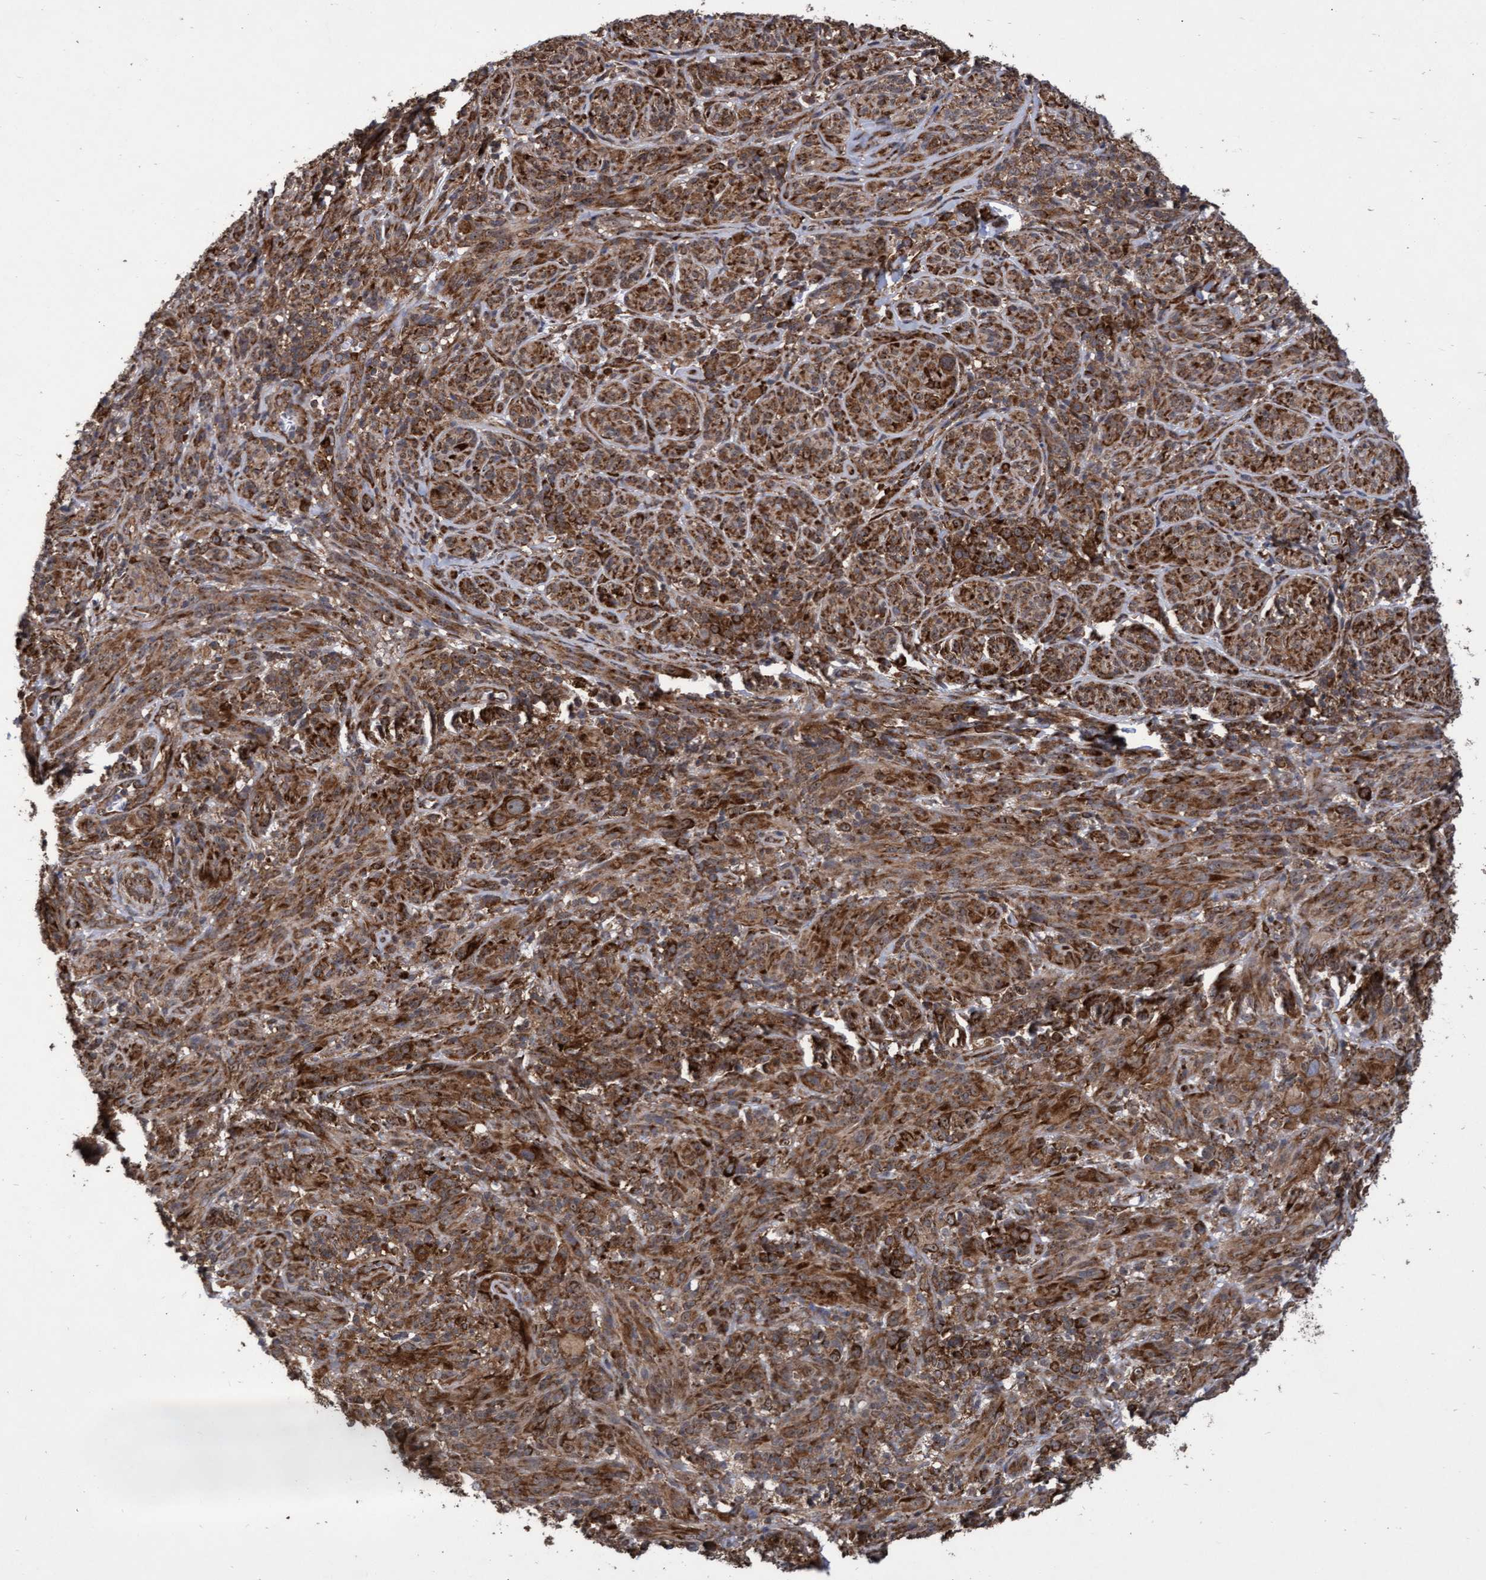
{"staining": {"intensity": "strong", "quantity": ">75%", "location": "cytoplasmic/membranous"}, "tissue": "melanoma", "cell_type": "Tumor cells", "image_type": "cancer", "snomed": [{"axis": "morphology", "description": "Malignant melanoma, NOS"}, {"axis": "topography", "description": "Skin of head"}], "caption": "Immunohistochemical staining of malignant melanoma exhibits high levels of strong cytoplasmic/membranous staining in approximately >75% of tumor cells.", "gene": "ABCF2", "patient": {"sex": "male", "age": 96}}